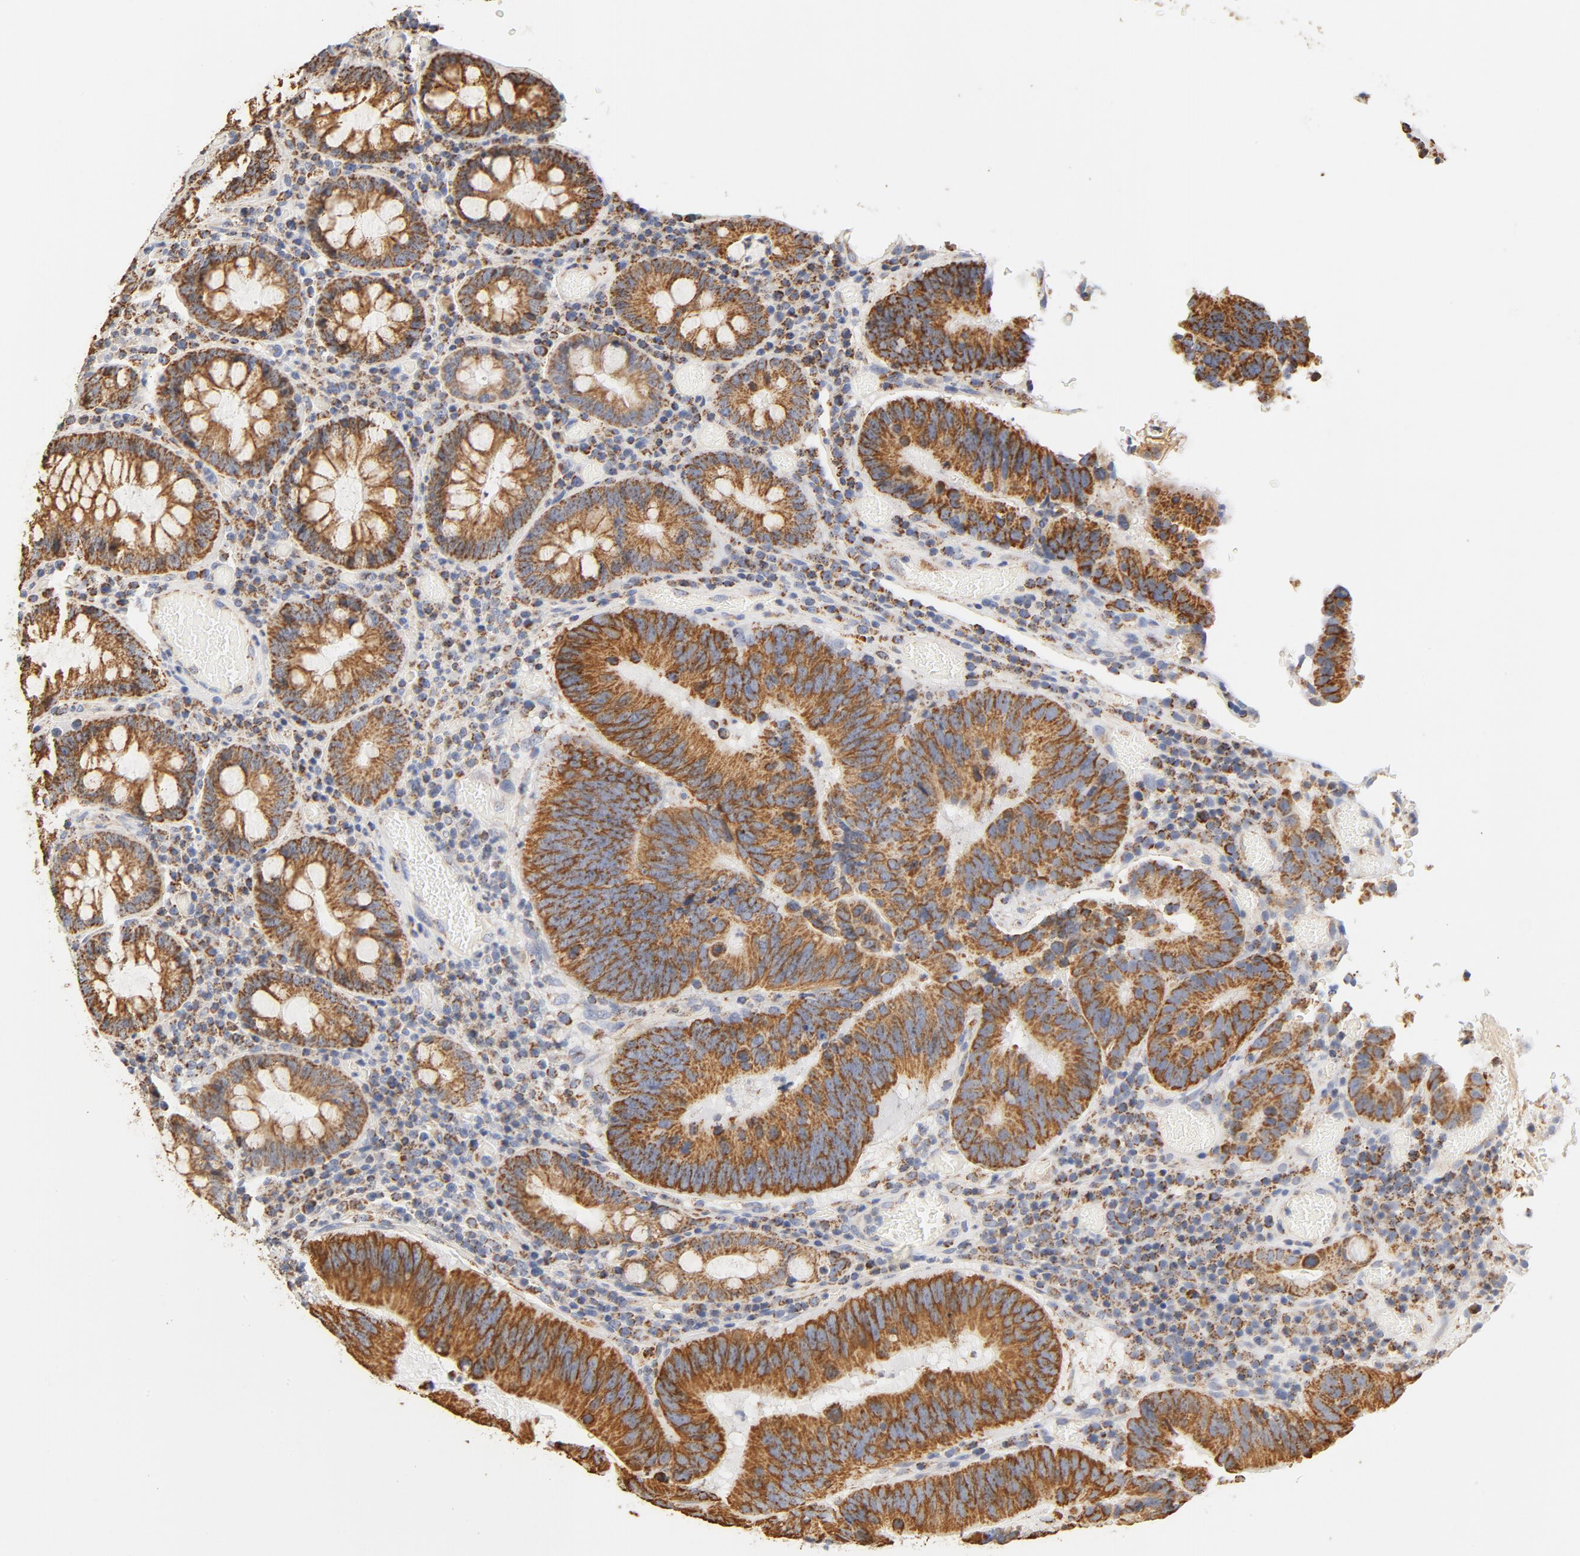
{"staining": {"intensity": "strong", "quantity": ">75%", "location": "cytoplasmic/membranous"}, "tissue": "colorectal cancer", "cell_type": "Tumor cells", "image_type": "cancer", "snomed": [{"axis": "morphology", "description": "Normal tissue, NOS"}, {"axis": "morphology", "description": "Adenocarcinoma, NOS"}, {"axis": "topography", "description": "Colon"}], "caption": "A brown stain highlights strong cytoplasmic/membranous positivity of a protein in human colorectal cancer (adenocarcinoma) tumor cells.", "gene": "COX4I1", "patient": {"sex": "female", "age": 78}}